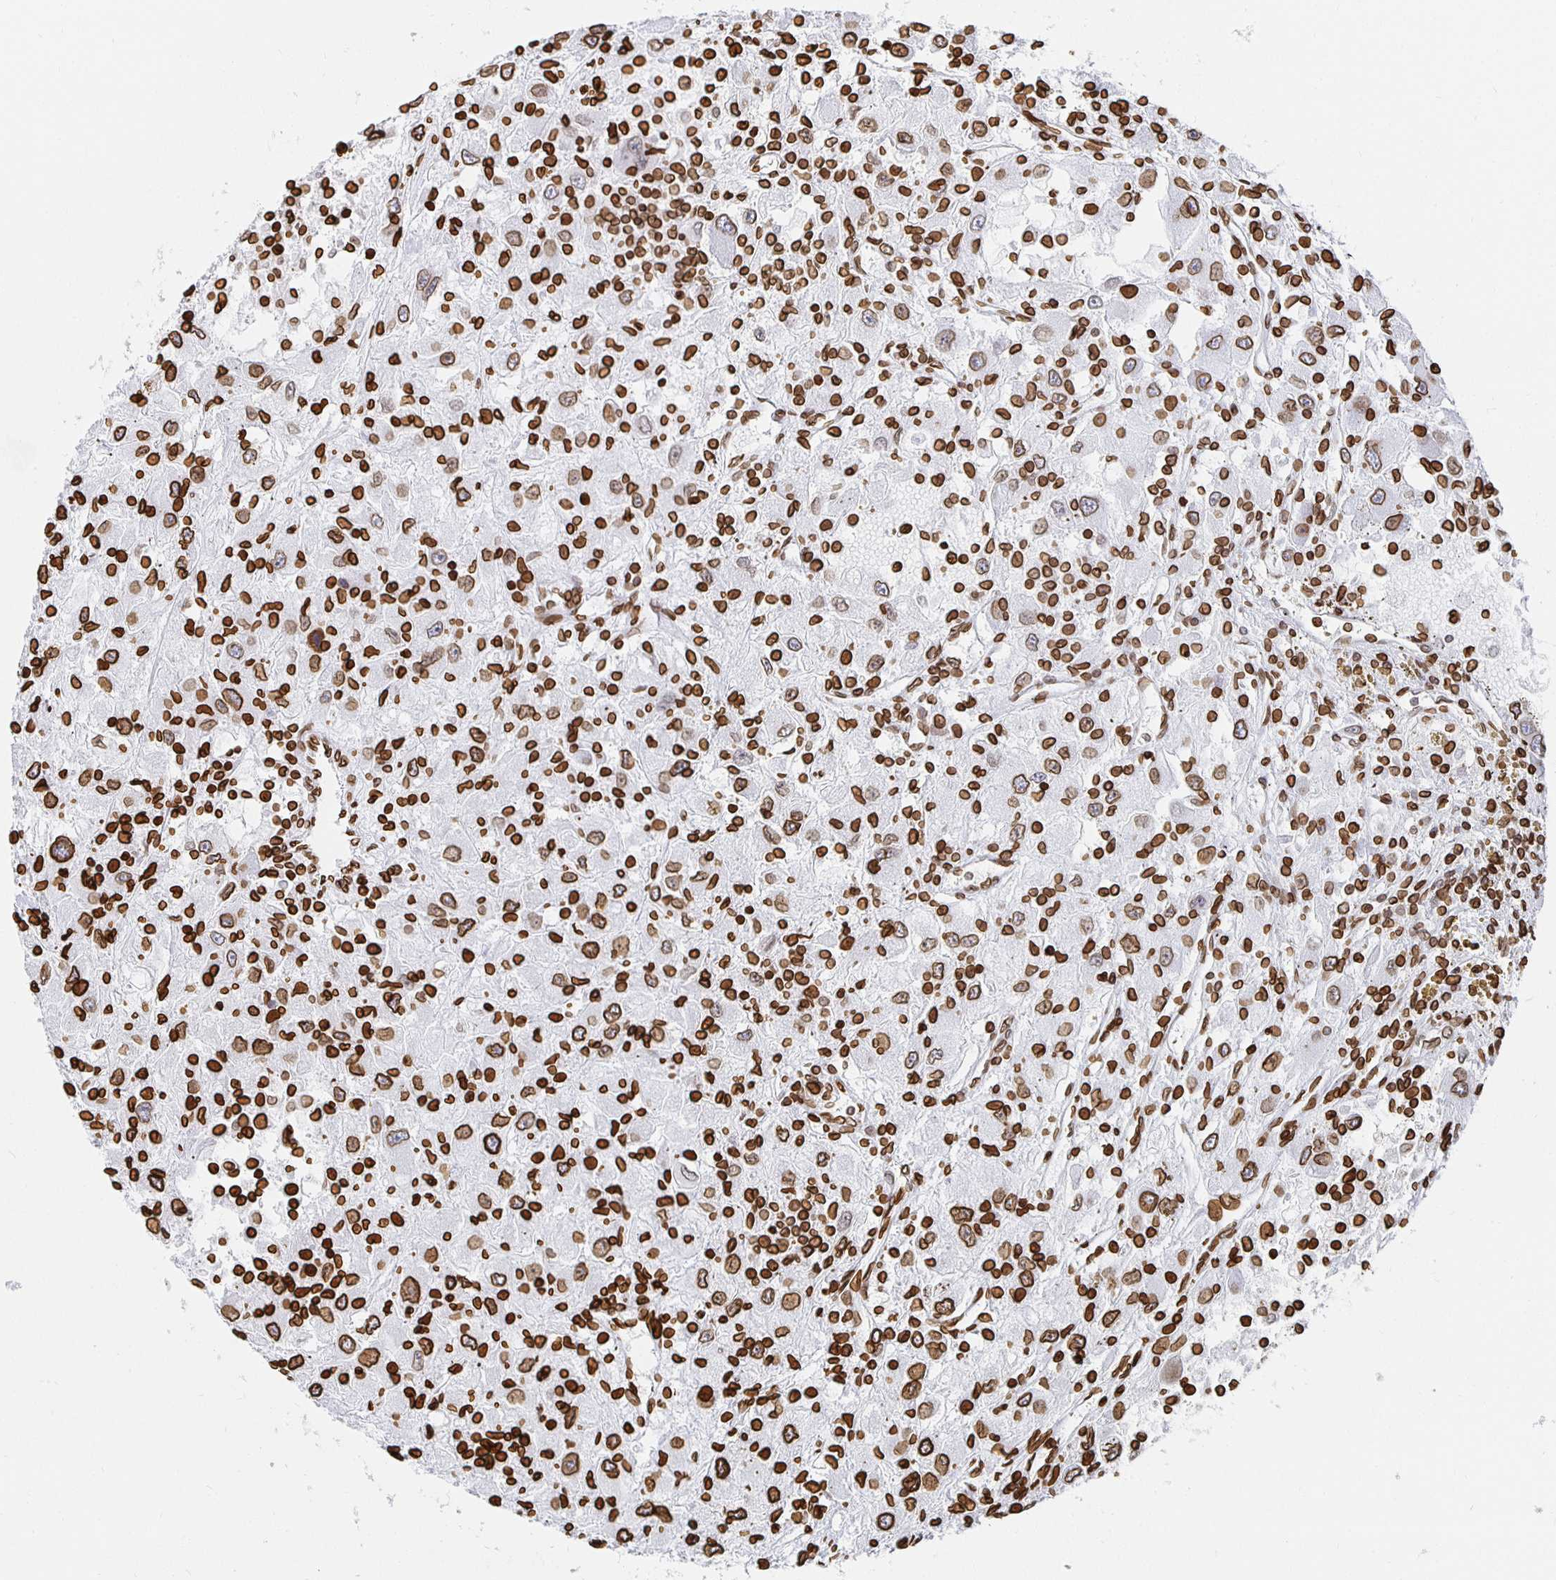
{"staining": {"intensity": "strong", "quantity": ">75%", "location": "cytoplasmic/membranous,nuclear"}, "tissue": "renal cancer", "cell_type": "Tumor cells", "image_type": "cancer", "snomed": [{"axis": "morphology", "description": "Adenocarcinoma, NOS"}, {"axis": "topography", "description": "Kidney"}], "caption": "A high amount of strong cytoplasmic/membranous and nuclear staining is present in approximately >75% of tumor cells in adenocarcinoma (renal) tissue. Using DAB (brown) and hematoxylin (blue) stains, captured at high magnification using brightfield microscopy.", "gene": "LMNB1", "patient": {"sex": "female", "age": 67}}